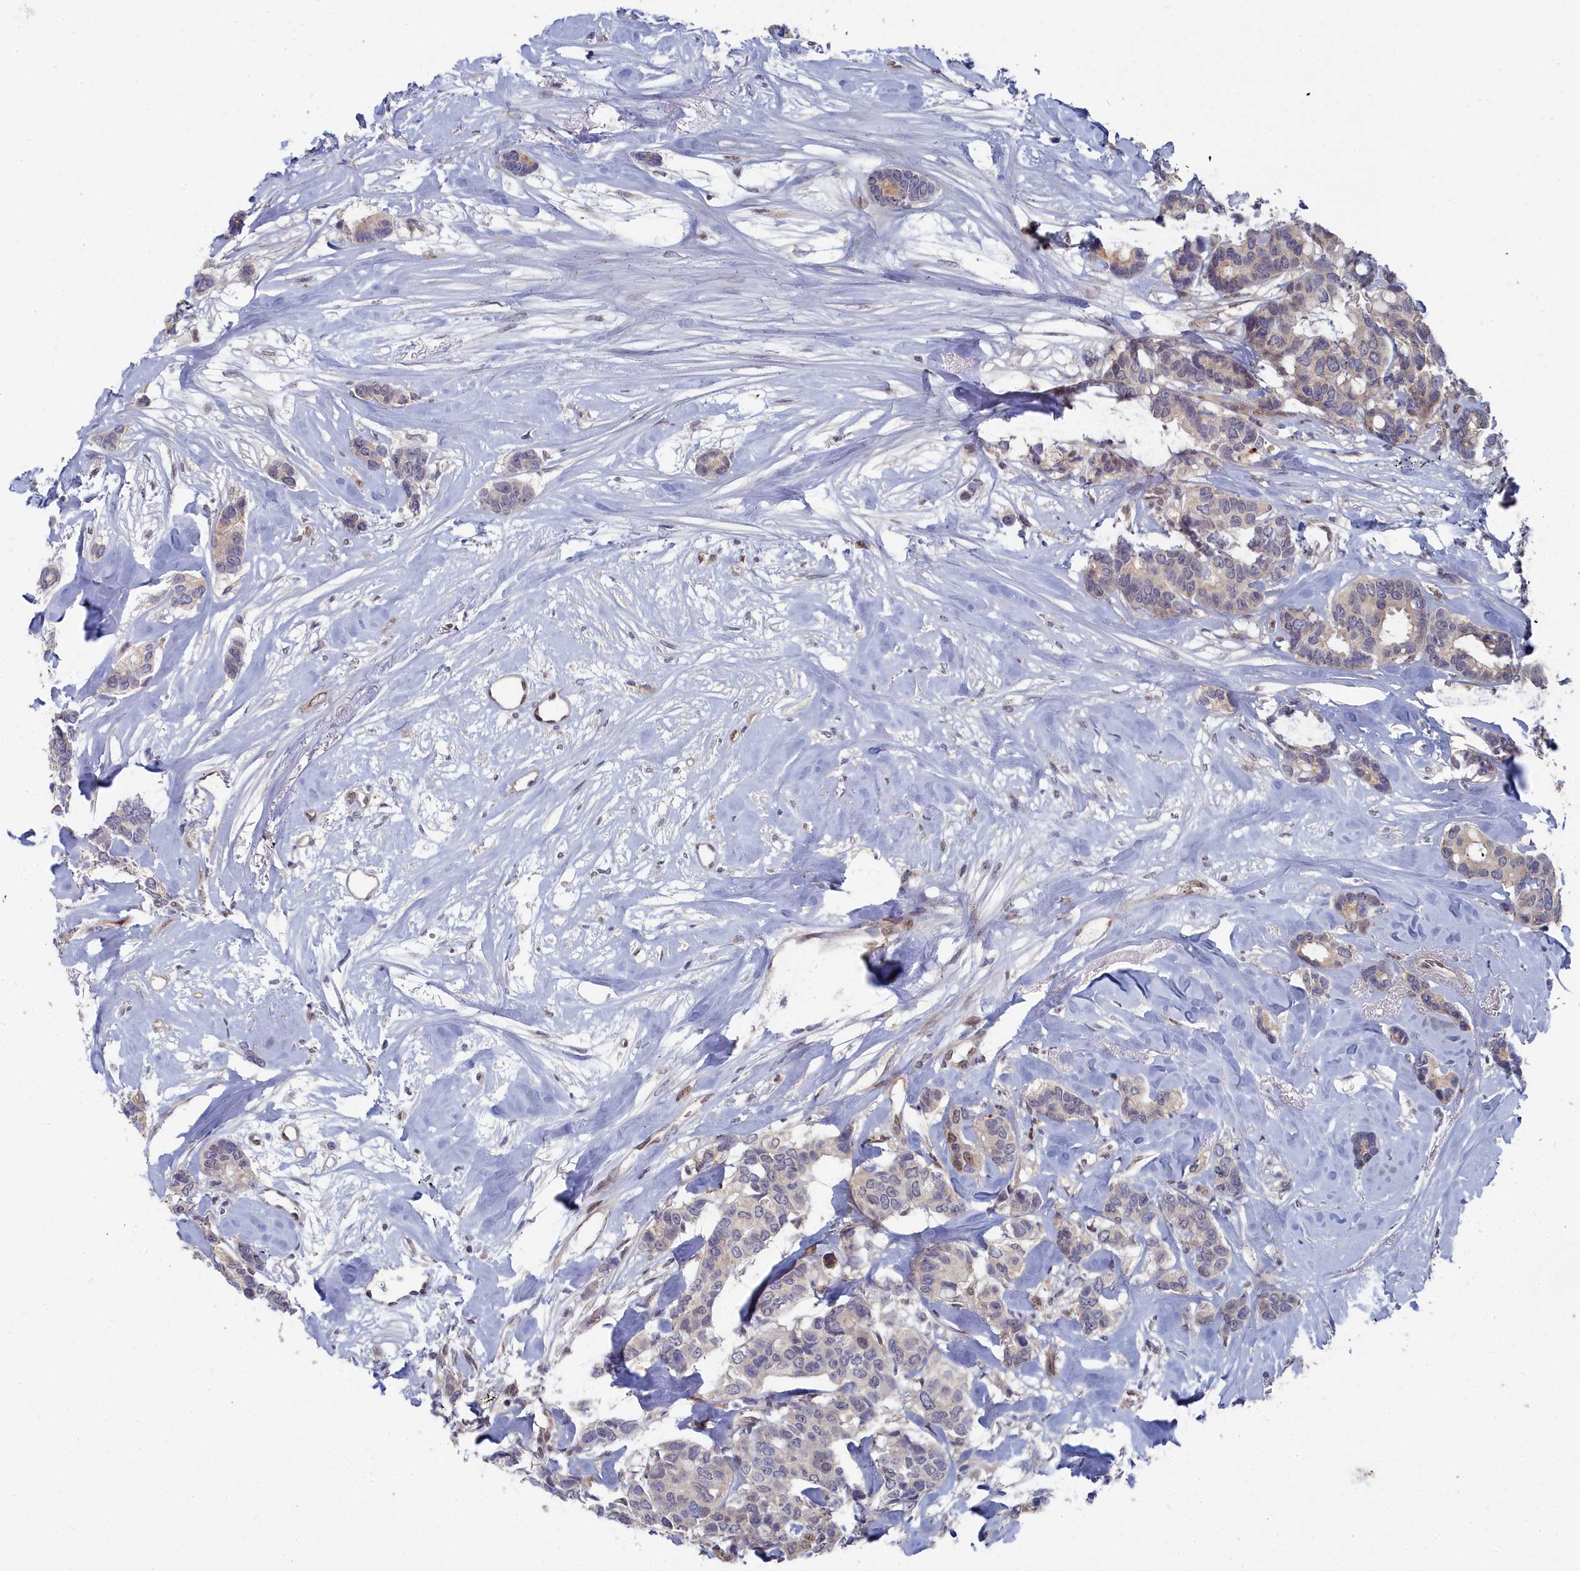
{"staining": {"intensity": "weak", "quantity": "<25%", "location": "cytoplasmic/membranous"}, "tissue": "breast cancer", "cell_type": "Tumor cells", "image_type": "cancer", "snomed": [{"axis": "morphology", "description": "Duct carcinoma"}, {"axis": "topography", "description": "Breast"}], "caption": "This is an IHC image of breast cancer (intraductal carcinoma). There is no staining in tumor cells.", "gene": "RPS27A", "patient": {"sex": "female", "age": 87}}